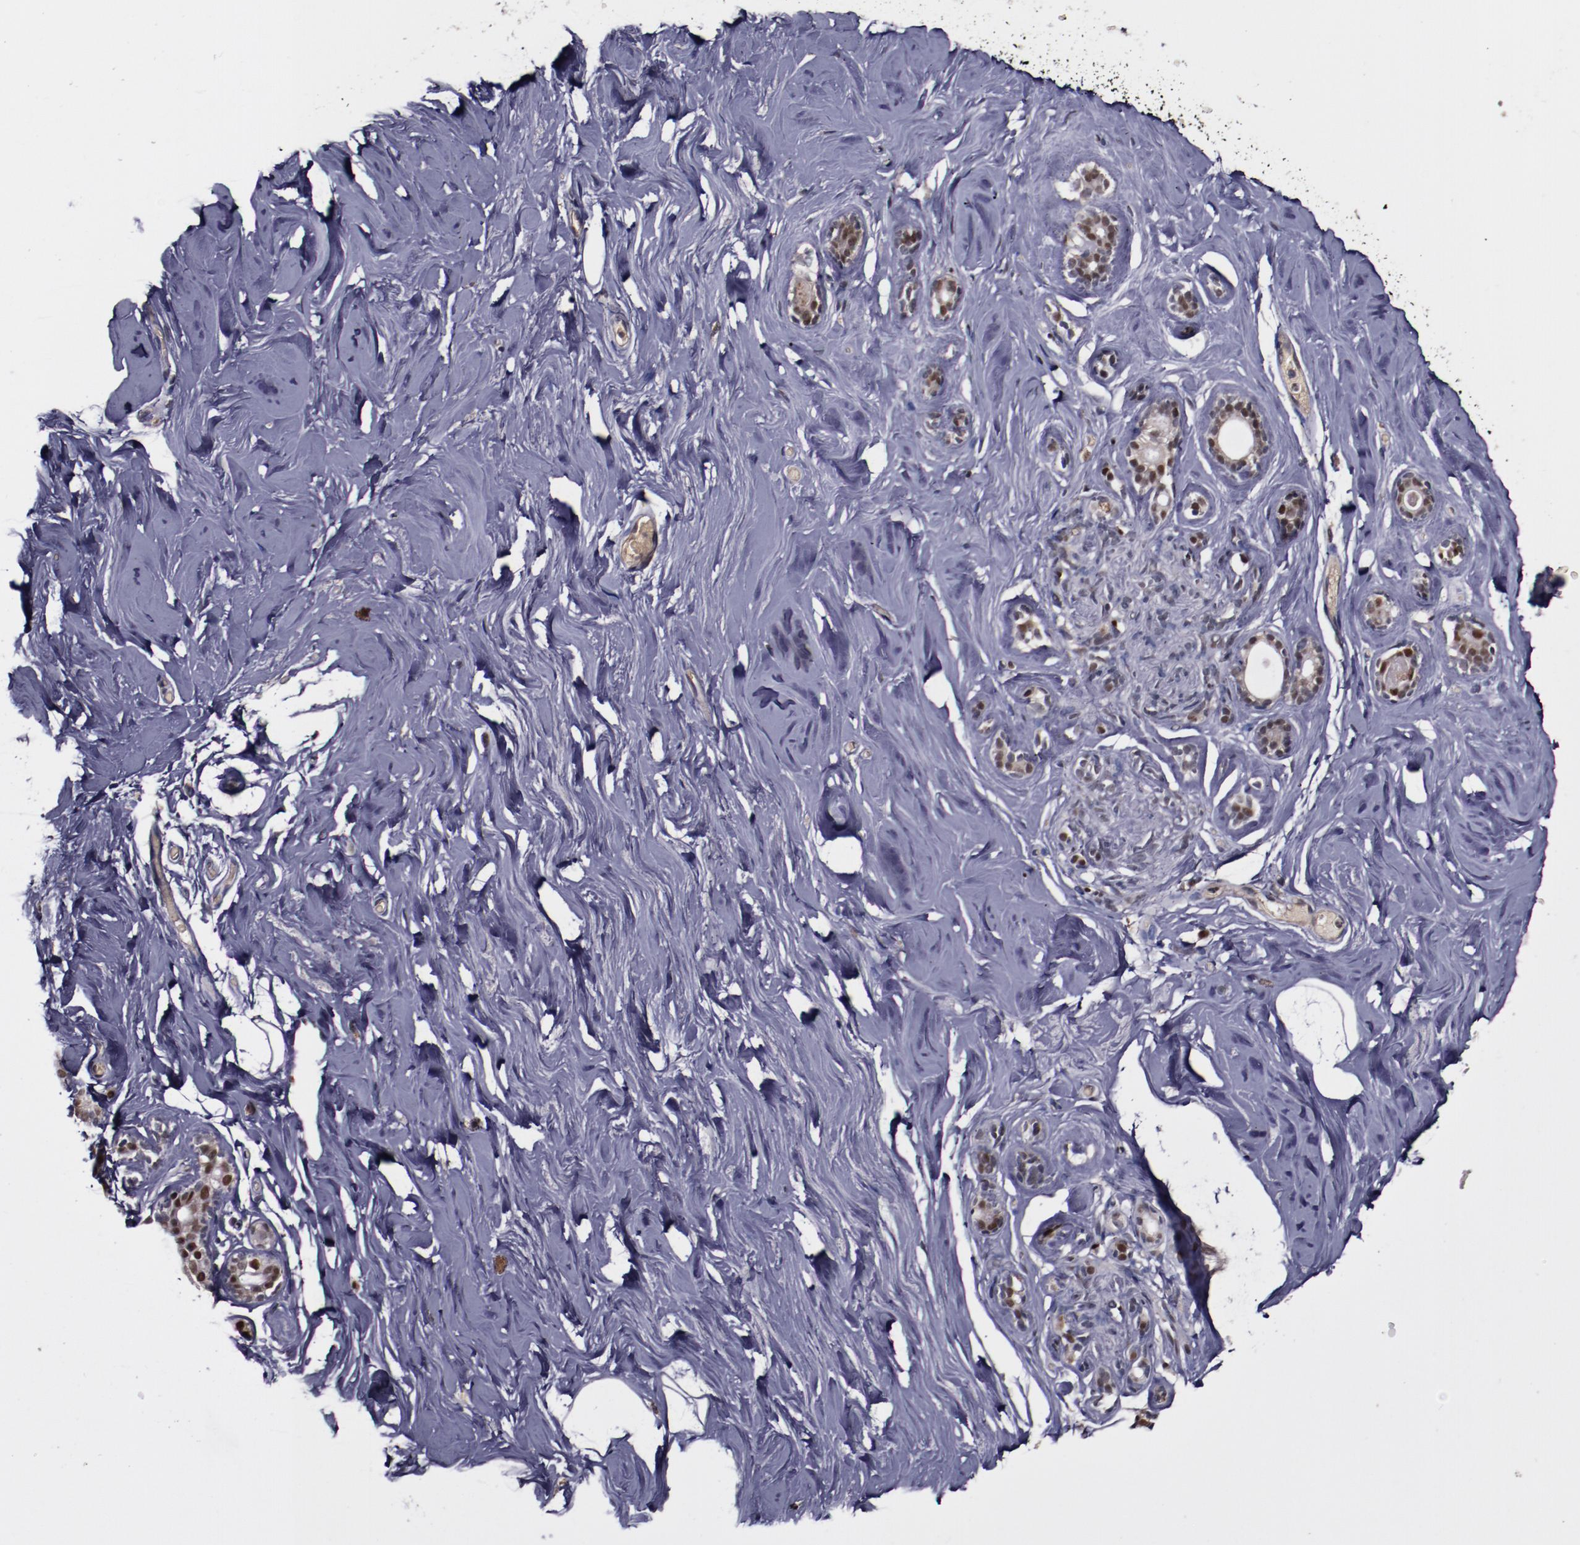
{"staining": {"intensity": "weak", "quantity": "25%-75%", "location": "cytoplasmic/membranous,nuclear"}, "tissue": "breast", "cell_type": "Adipocytes", "image_type": "normal", "snomed": [{"axis": "morphology", "description": "Normal tissue, NOS"}, {"axis": "topography", "description": "Breast"}], "caption": "Immunohistochemical staining of benign human breast shows weak cytoplasmic/membranous,nuclear protein expression in about 25%-75% of adipocytes. (IHC, brightfield microscopy, high magnification).", "gene": "CHEK2", "patient": {"sex": "female", "age": 75}}